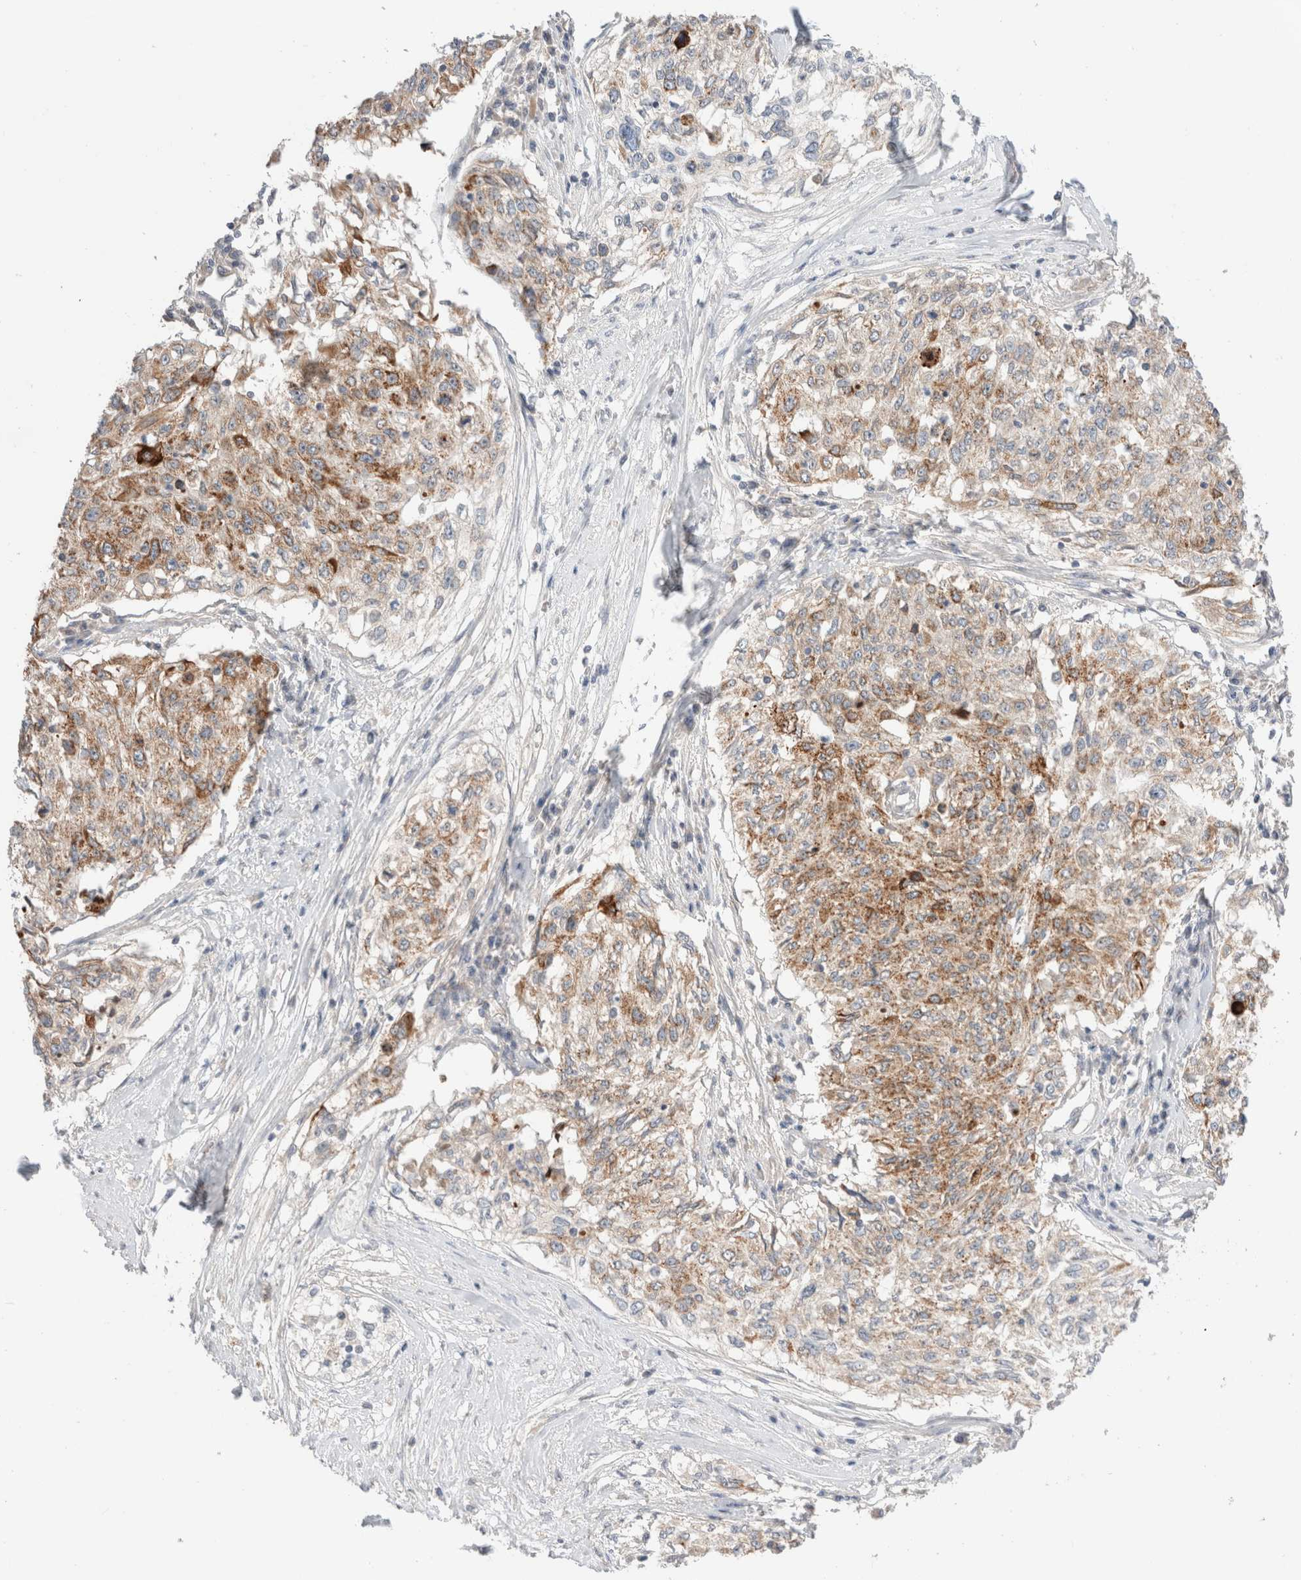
{"staining": {"intensity": "moderate", "quantity": ">75%", "location": "cytoplasmic/membranous"}, "tissue": "cervical cancer", "cell_type": "Tumor cells", "image_type": "cancer", "snomed": [{"axis": "morphology", "description": "Squamous cell carcinoma, NOS"}, {"axis": "topography", "description": "Cervix"}], "caption": "Protein staining exhibits moderate cytoplasmic/membranous expression in about >75% of tumor cells in cervical cancer. (Brightfield microscopy of DAB IHC at high magnification).", "gene": "TRIM41", "patient": {"sex": "female", "age": 57}}